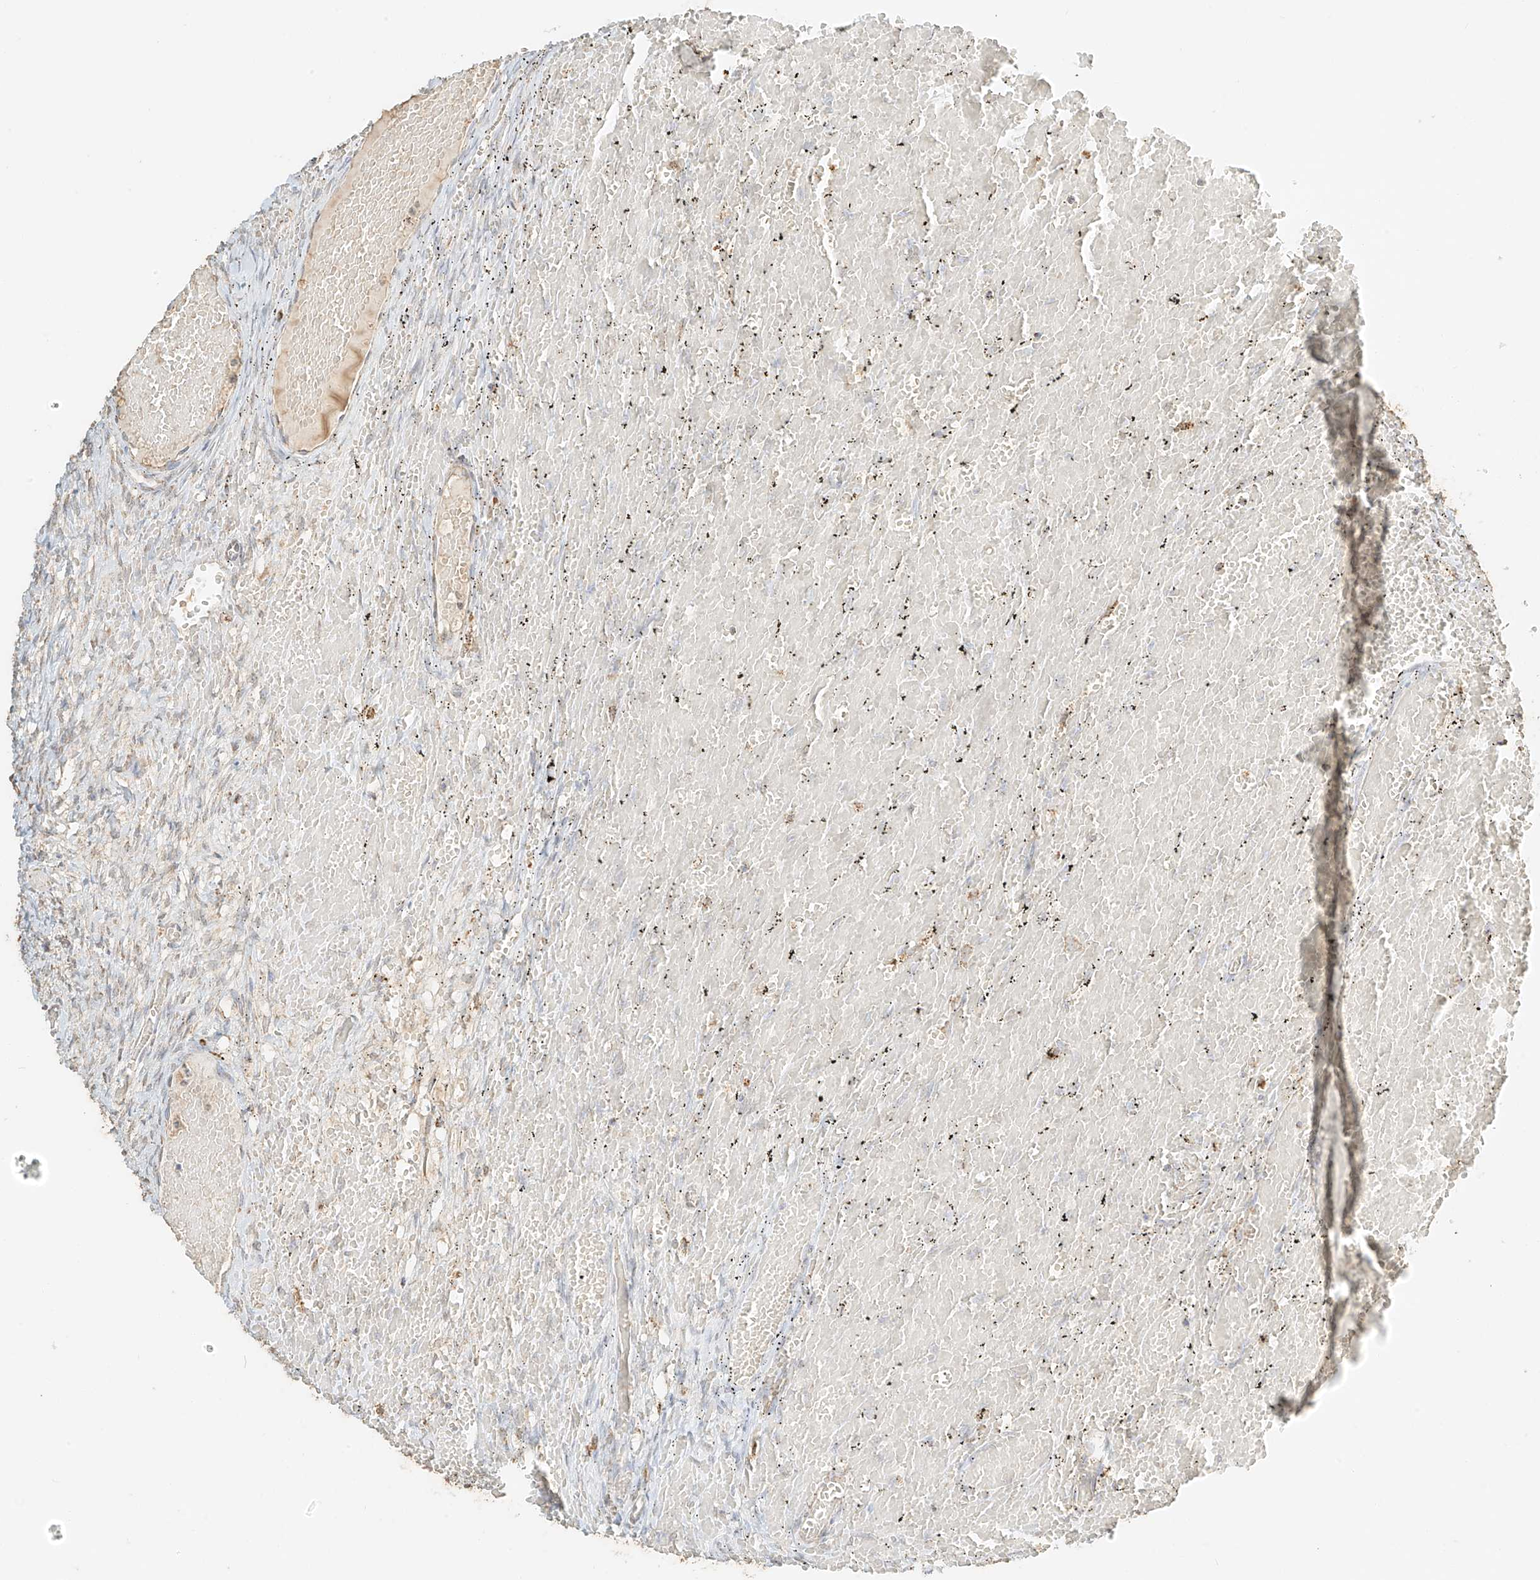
{"staining": {"intensity": "weak", "quantity": "<25%", "location": "cytoplasmic/membranous"}, "tissue": "ovary", "cell_type": "Ovarian stroma cells", "image_type": "normal", "snomed": [{"axis": "morphology", "description": "Adenocarcinoma, NOS"}, {"axis": "topography", "description": "Endometrium"}], "caption": "This is an immunohistochemistry photomicrograph of benign ovary. There is no staining in ovarian stroma cells.", "gene": "MIPEP", "patient": {"sex": "female", "age": 32}}